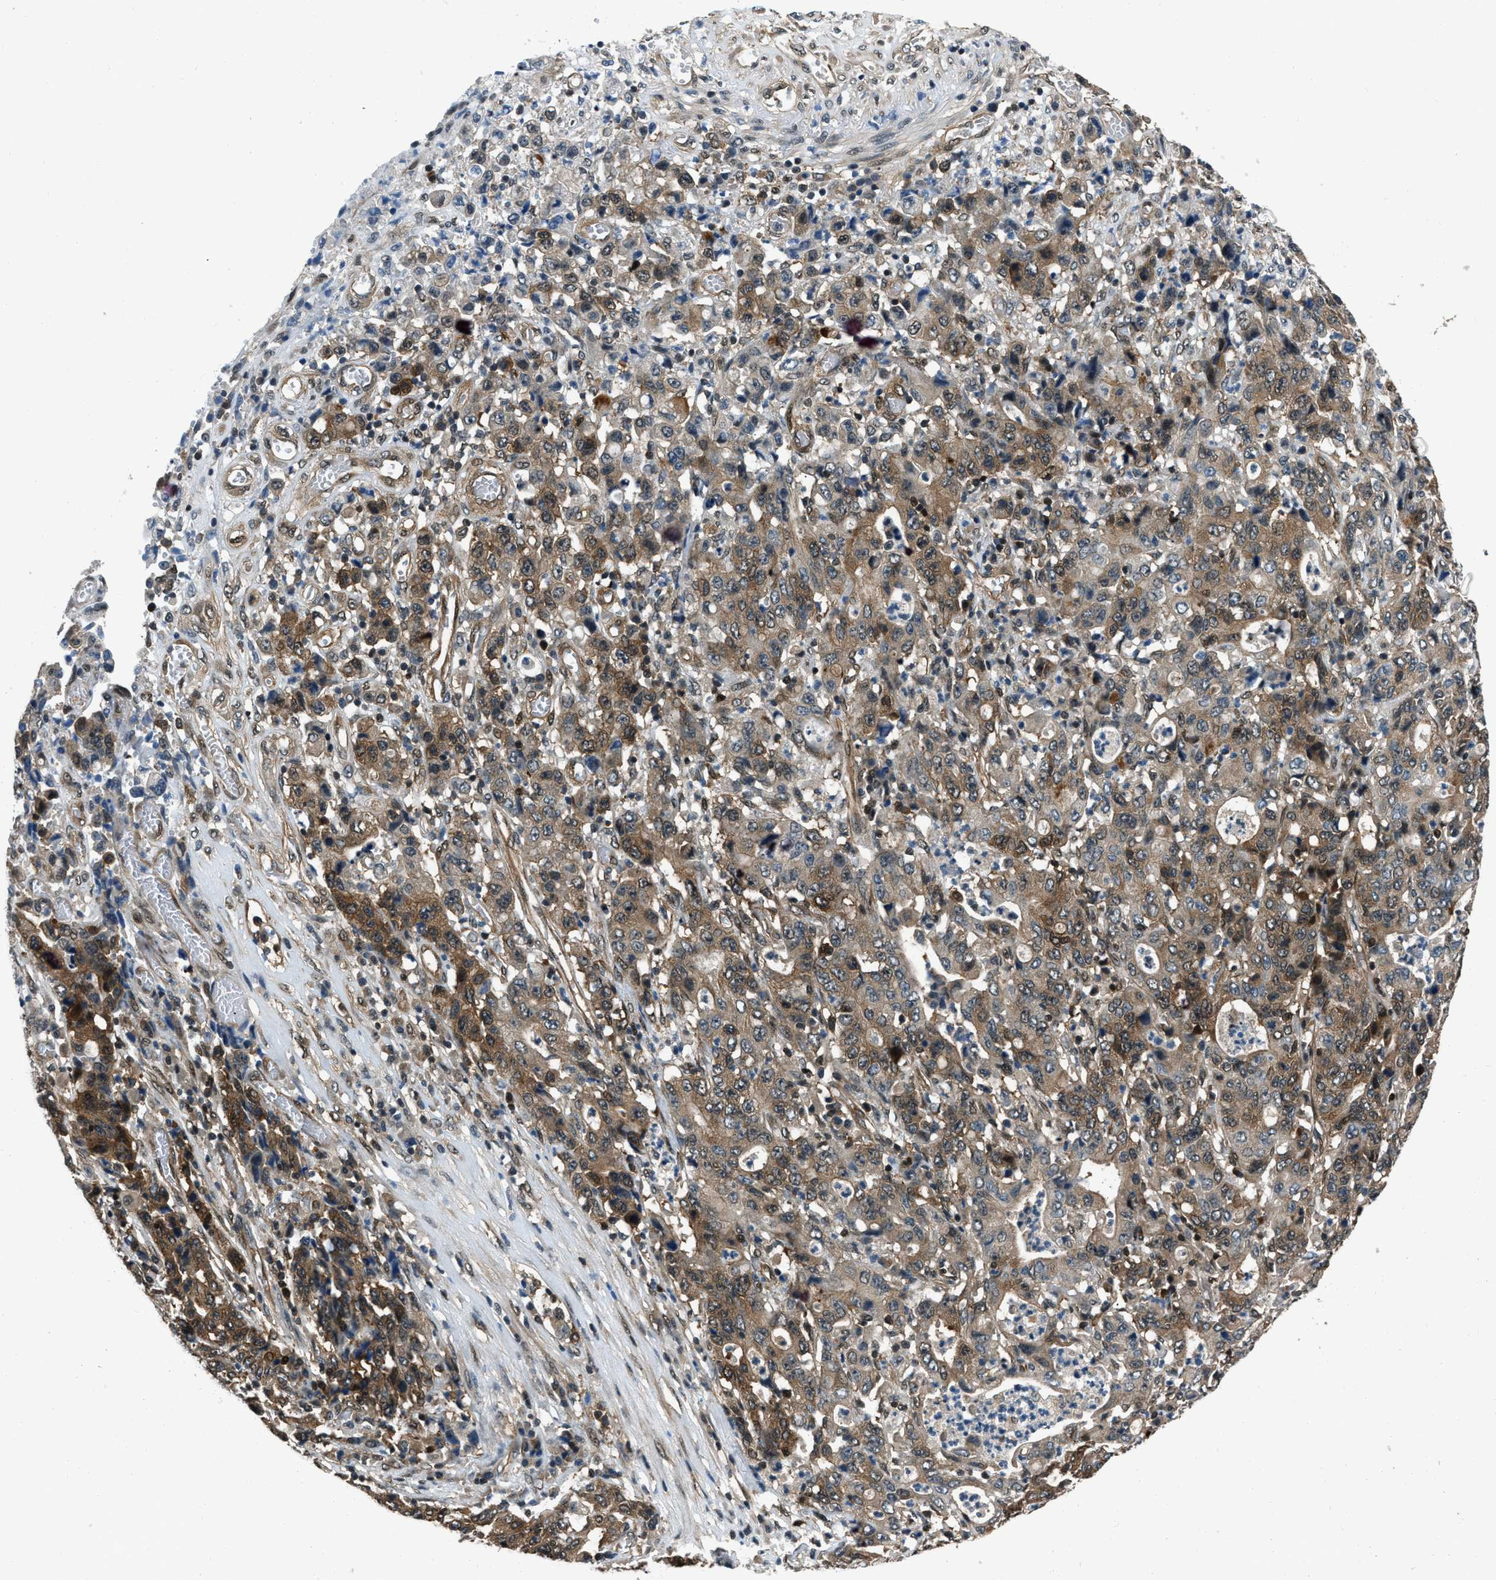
{"staining": {"intensity": "moderate", "quantity": ">75%", "location": "cytoplasmic/membranous,nuclear"}, "tissue": "stomach cancer", "cell_type": "Tumor cells", "image_type": "cancer", "snomed": [{"axis": "morphology", "description": "Adenocarcinoma, NOS"}, {"axis": "topography", "description": "Stomach, upper"}], "caption": "A high-resolution micrograph shows immunohistochemistry (IHC) staining of stomach adenocarcinoma, which exhibits moderate cytoplasmic/membranous and nuclear staining in approximately >75% of tumor cells.", "gene": "NUDCD3", "patient": {"sex": "male", "age": 69}}